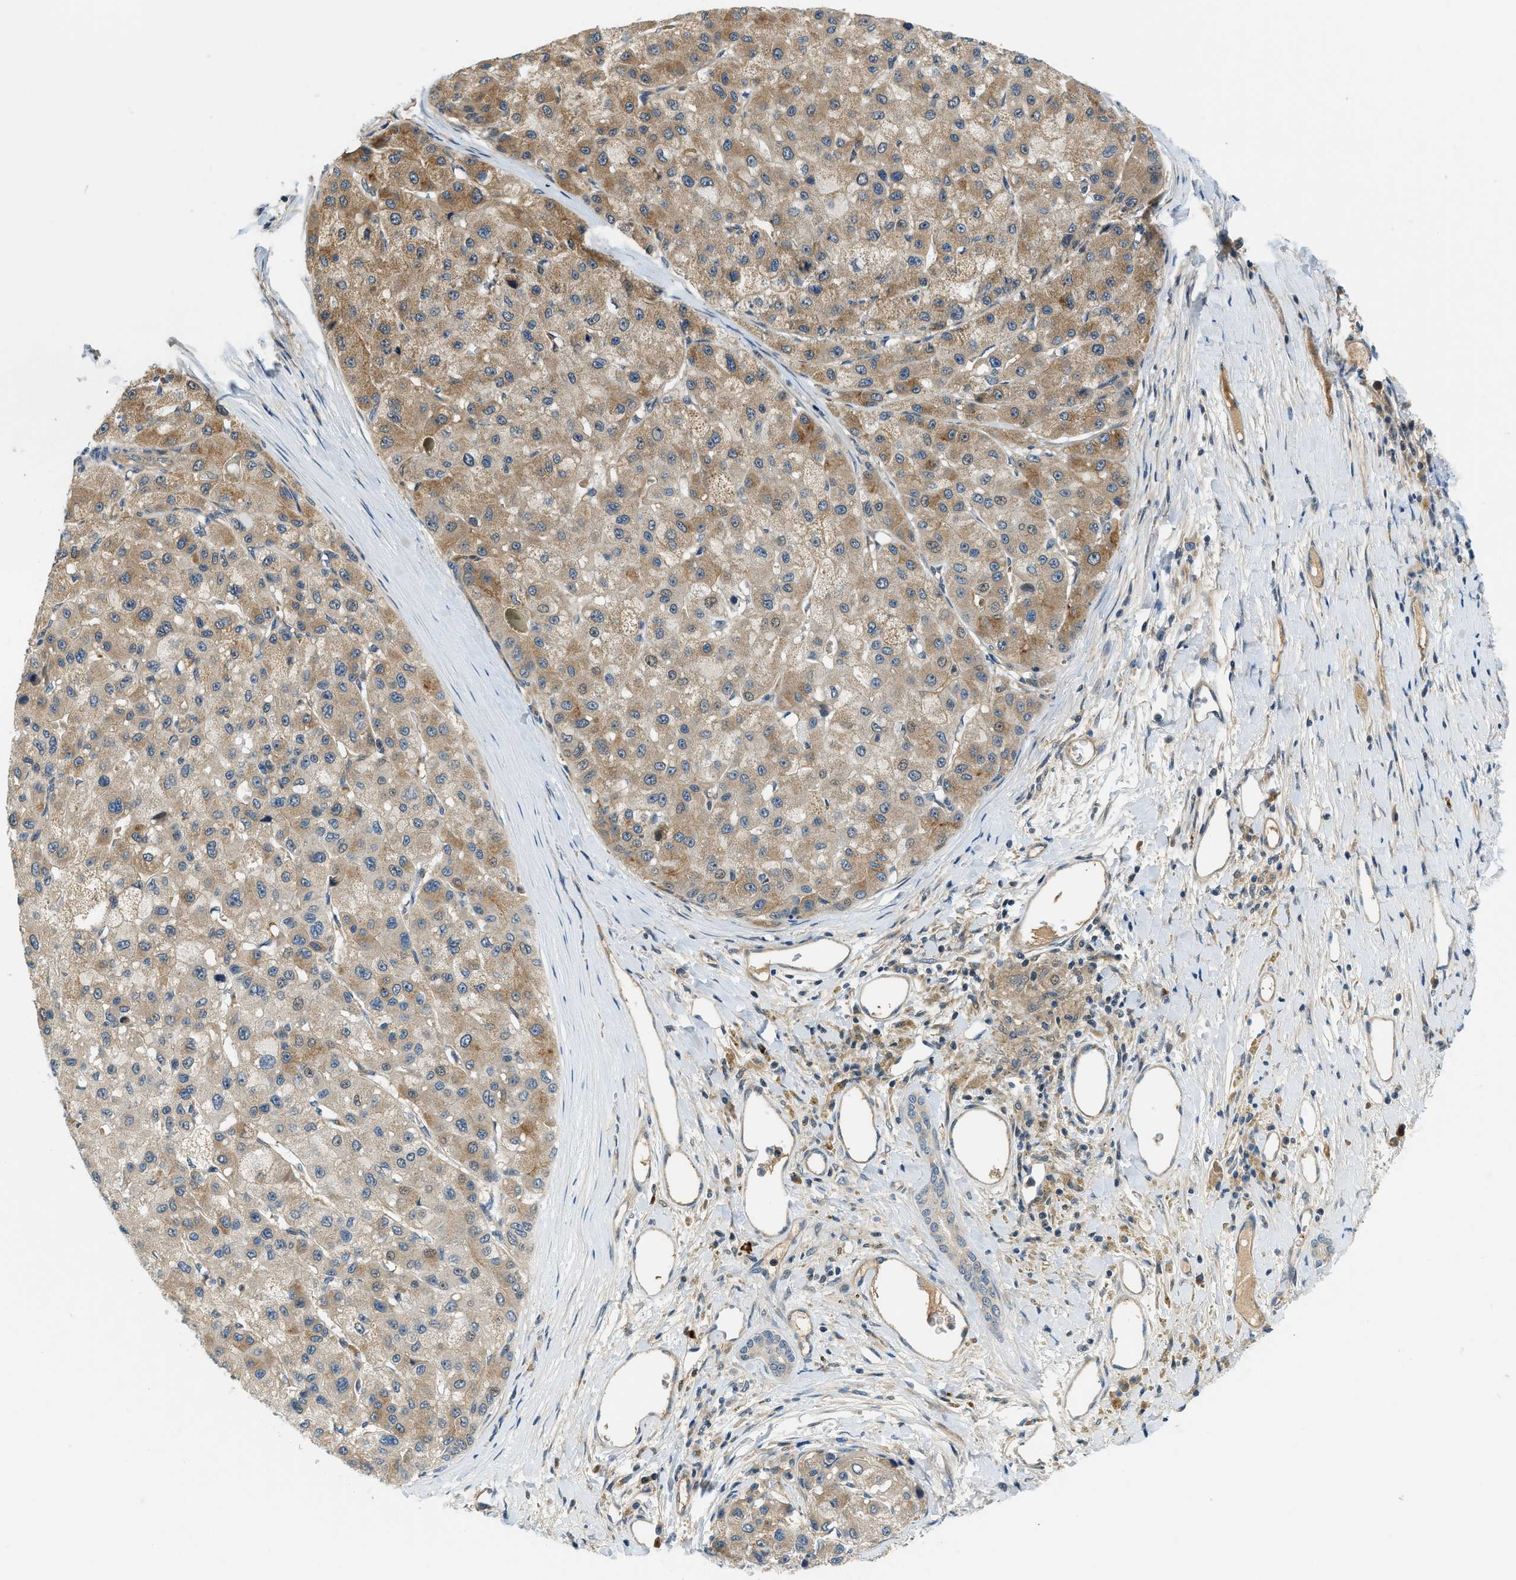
{"staining": {"intensity": "moderate", "quantity": ">75%", "location": "cytoplasmic/membranous"}, "tissue": "liver cancer", "cell_type": "Tumor cells", "image_type": "cancer", "snomed": [{"axis": "morphology", "description": "Carcinoma, Hepatocellular, NOS"}, {"axis": "topography", "description": "Liver"}], "caption": "Human liver cancer (hepatocellular carcinoma) stained with a brown dye exhibits moderate cytoplasmic/membranous positive staining in approximately >75% of tumor cells.", "gene": "KCNK1", "patient": {"sex": "male", "age": 80}}